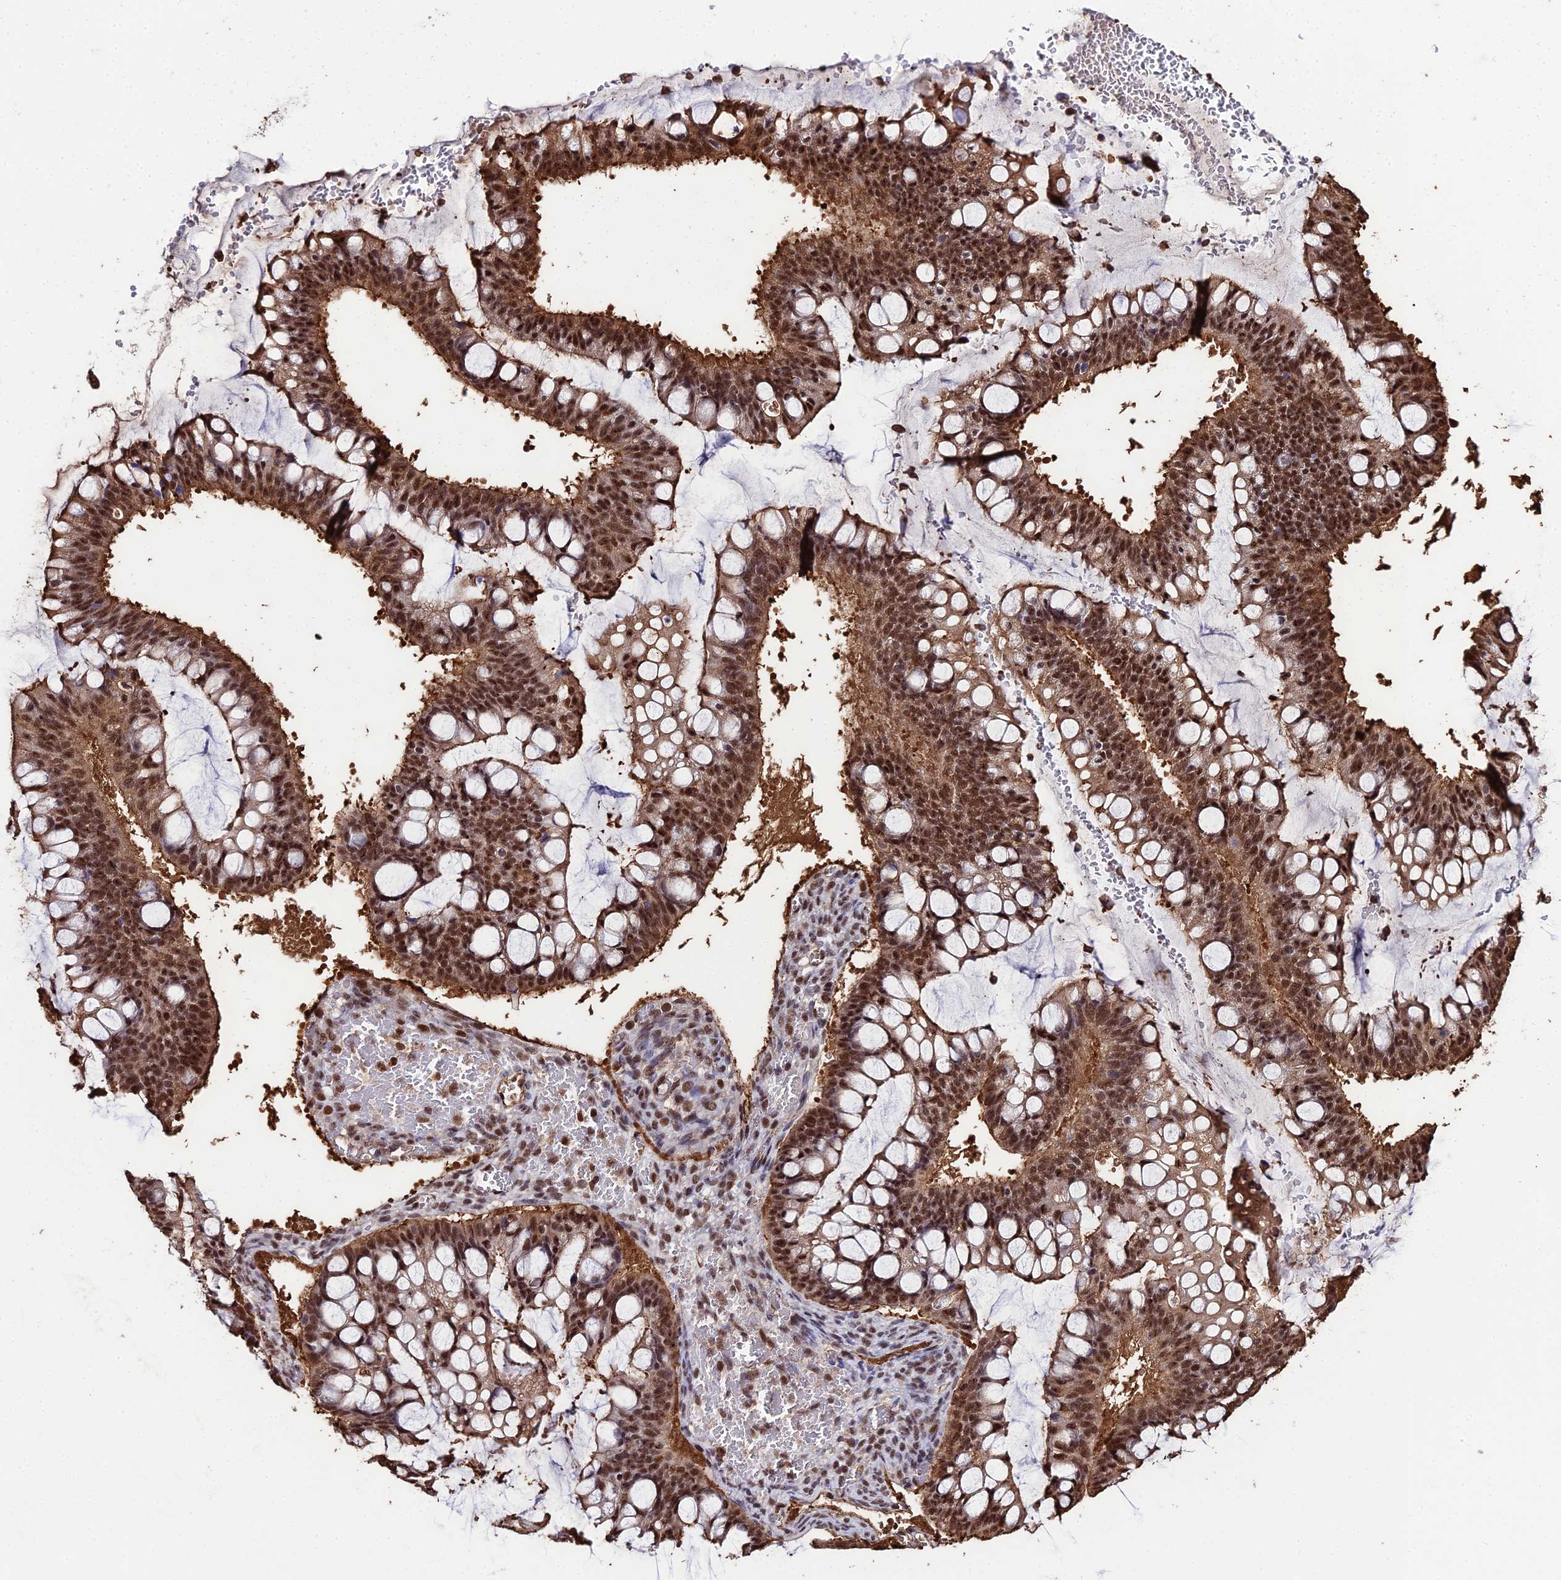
{"staining": {"intensity": "moderate", "quantity": ">75%", "location": "cytoplasmic/membranous,nuclear"}, "tissue": "ovarian cancer", "cell_type": "Tumor cells", "image_type": "cancer", "snomed": [{"axis": "morphology", "description": "Cystadenocarcinoma, mucinous, NOS"}, {"axis": "topography", "description": "Ovary"}], "caption": "Tumor cells demonstrate medium levels of moderate cytoplasmic/membranous and nuclear expression in approximately >75% of cells in ovarian mucinous cystadenocarcinoma.", "gene": "PPP4C", "patient": {"sex": "female", "age": 73}}